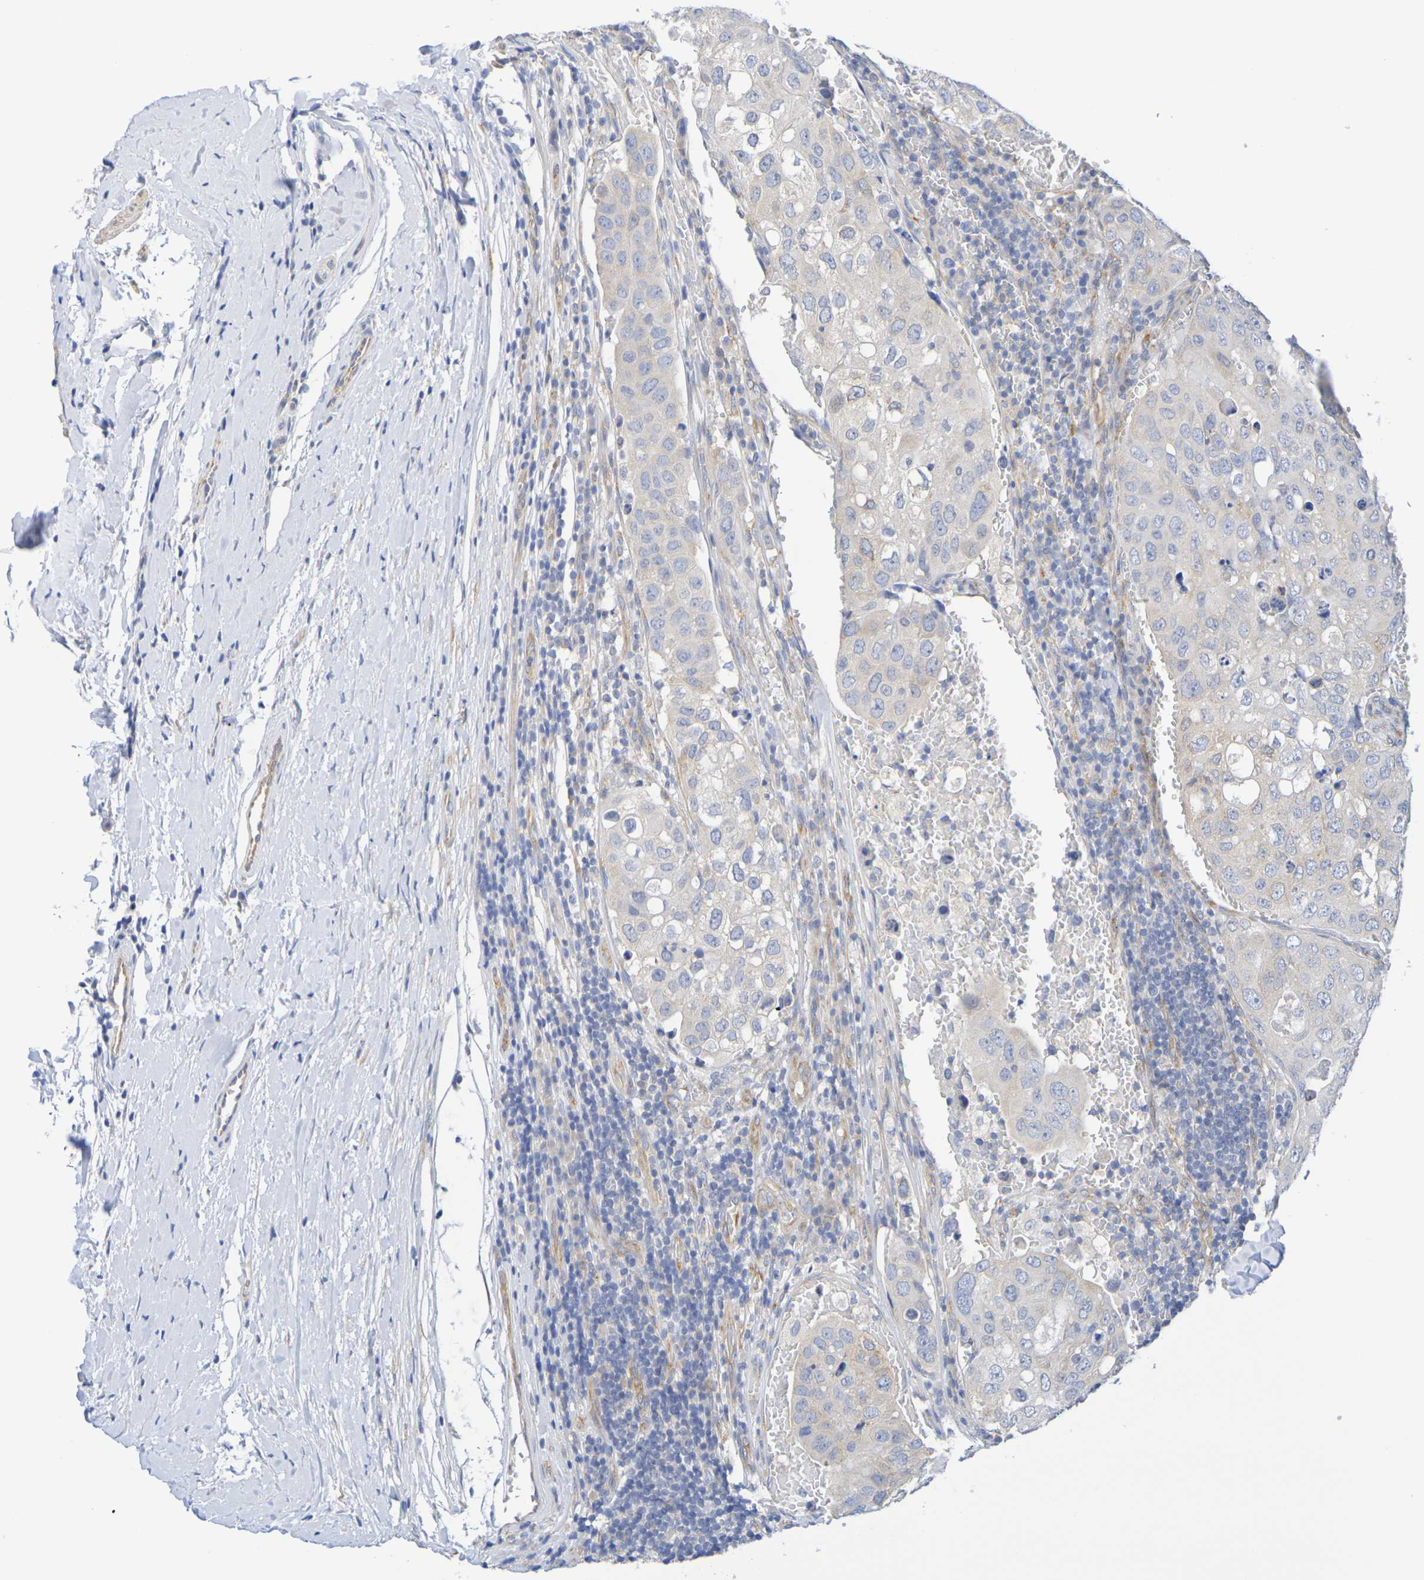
{"staining": {"intensity": "negative", "quantity": "none", "location": "none"}, "tissue": "urothelial cancer", "cell_type": "Tumor cells", "image_type": "cancer", "snomed": [{"axis": "morphology", "description": "Urothelial carcinoma, High grade"}, {"axis": "topography", "description": "Lymph node"}, {"axis": "topography", "description": "Urinary bladder"}], "caption": "Tumor cells show no significant positivity in urothelial carcinoma (high-grade).", "gene": "TMCC3", "patient": {"sex": "male", "age": 51}}